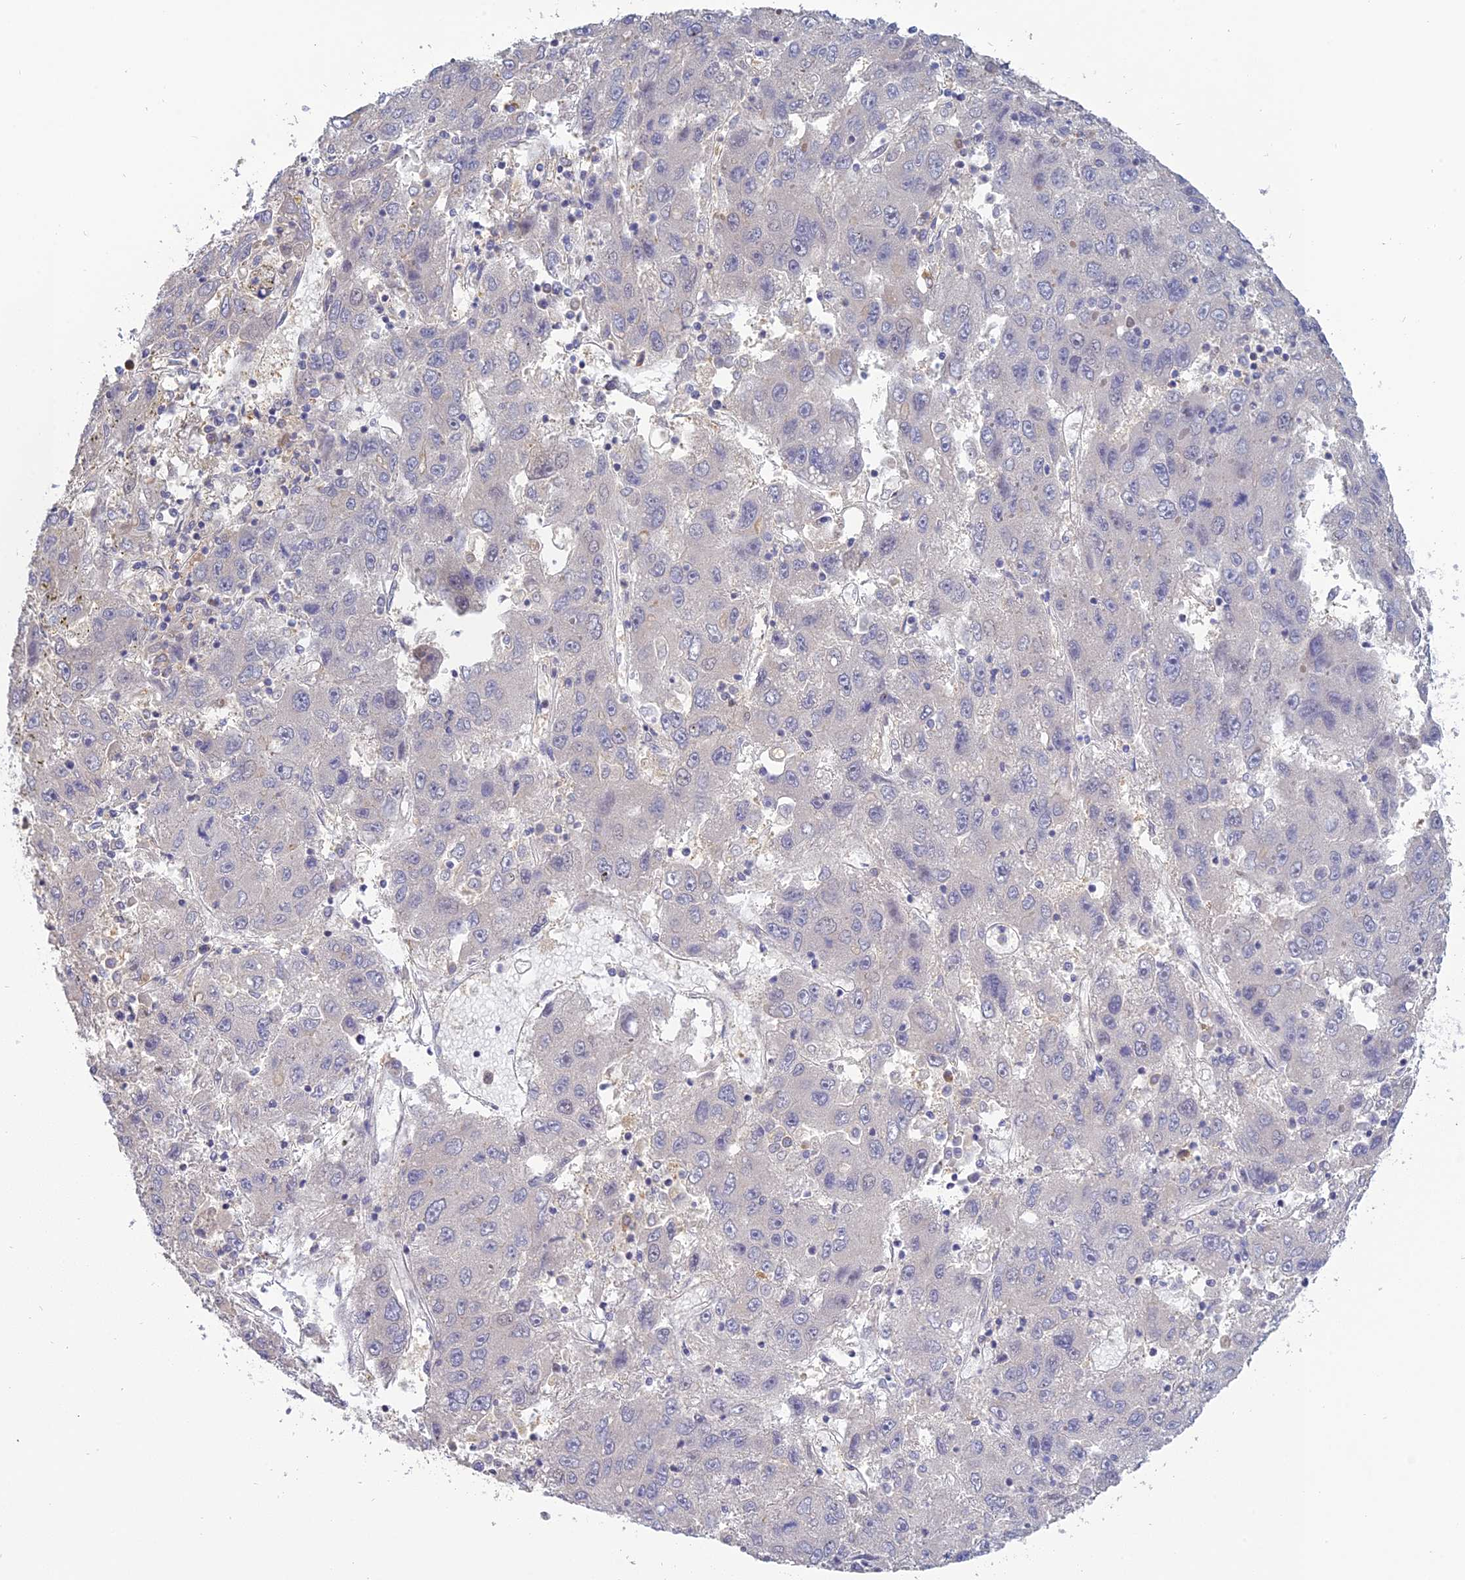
{"staining": {"intensity": "negative", "quantity": "none", "location": "none"}, "tissue": "liver cancer", "cell_type": "Tumor cells", "image_type": "cancer", "snomed": [{"axis": "morphology", "description": "Carcinoma, Hepatocellular, NOS"}, {"axis": "topography", "description": "Liver"}], "caption": "The immunohistochemistry photomicrograph has no significant staining in tumor cells of hepatocellular carcinoma (liver) tissue. (Stains: DAB immunohistochemistry with hematoxylin counter stain, Microscopy: brightfield microscopy at high magnification).", "gene": "SFT2D2", "patient": {"sex": "male", "age": 49}}